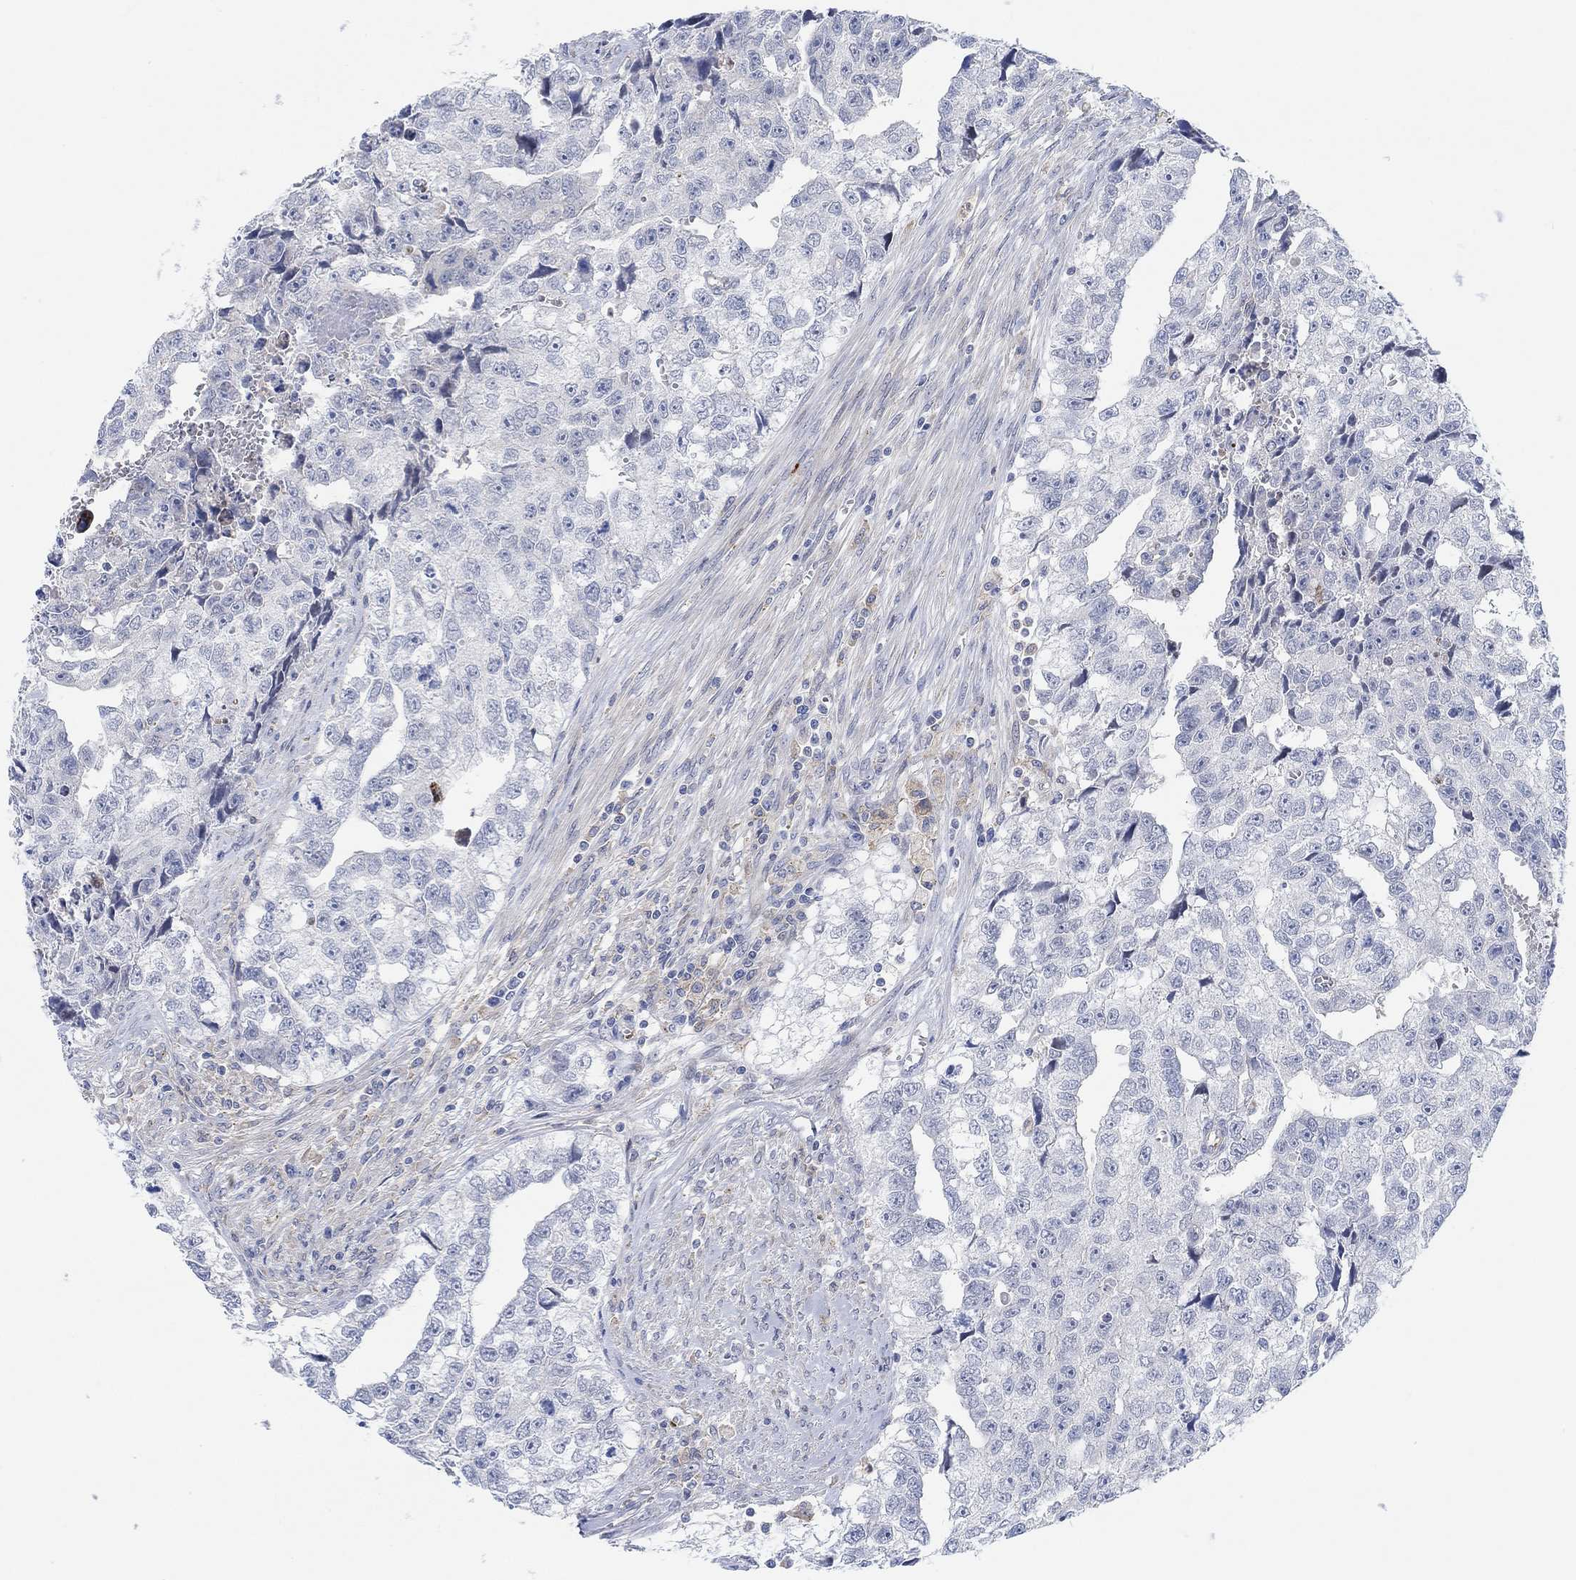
{"staining": {"intensity": "negative", "quantity": "none", "location": "none"}, "tissue": "testis cancer", "cell_type": "Tumor cells", "image_type": "cancer", "snomed": [{"axis": "morphology", "description": "Carcinoma, Embryonal, NOS"}, {"axis": "morphology", "description": "Teratoma, malignant, NOS"}, {"axis": "topography", "description": "Testis"}], "caption": "IHC image of testis cancer (embryonal carcinoma) stained for a protein (brown), which shows no staining in tumor cells.", "gene": "PMFBP1", "patient": {"sex": "male", "age": 44}}